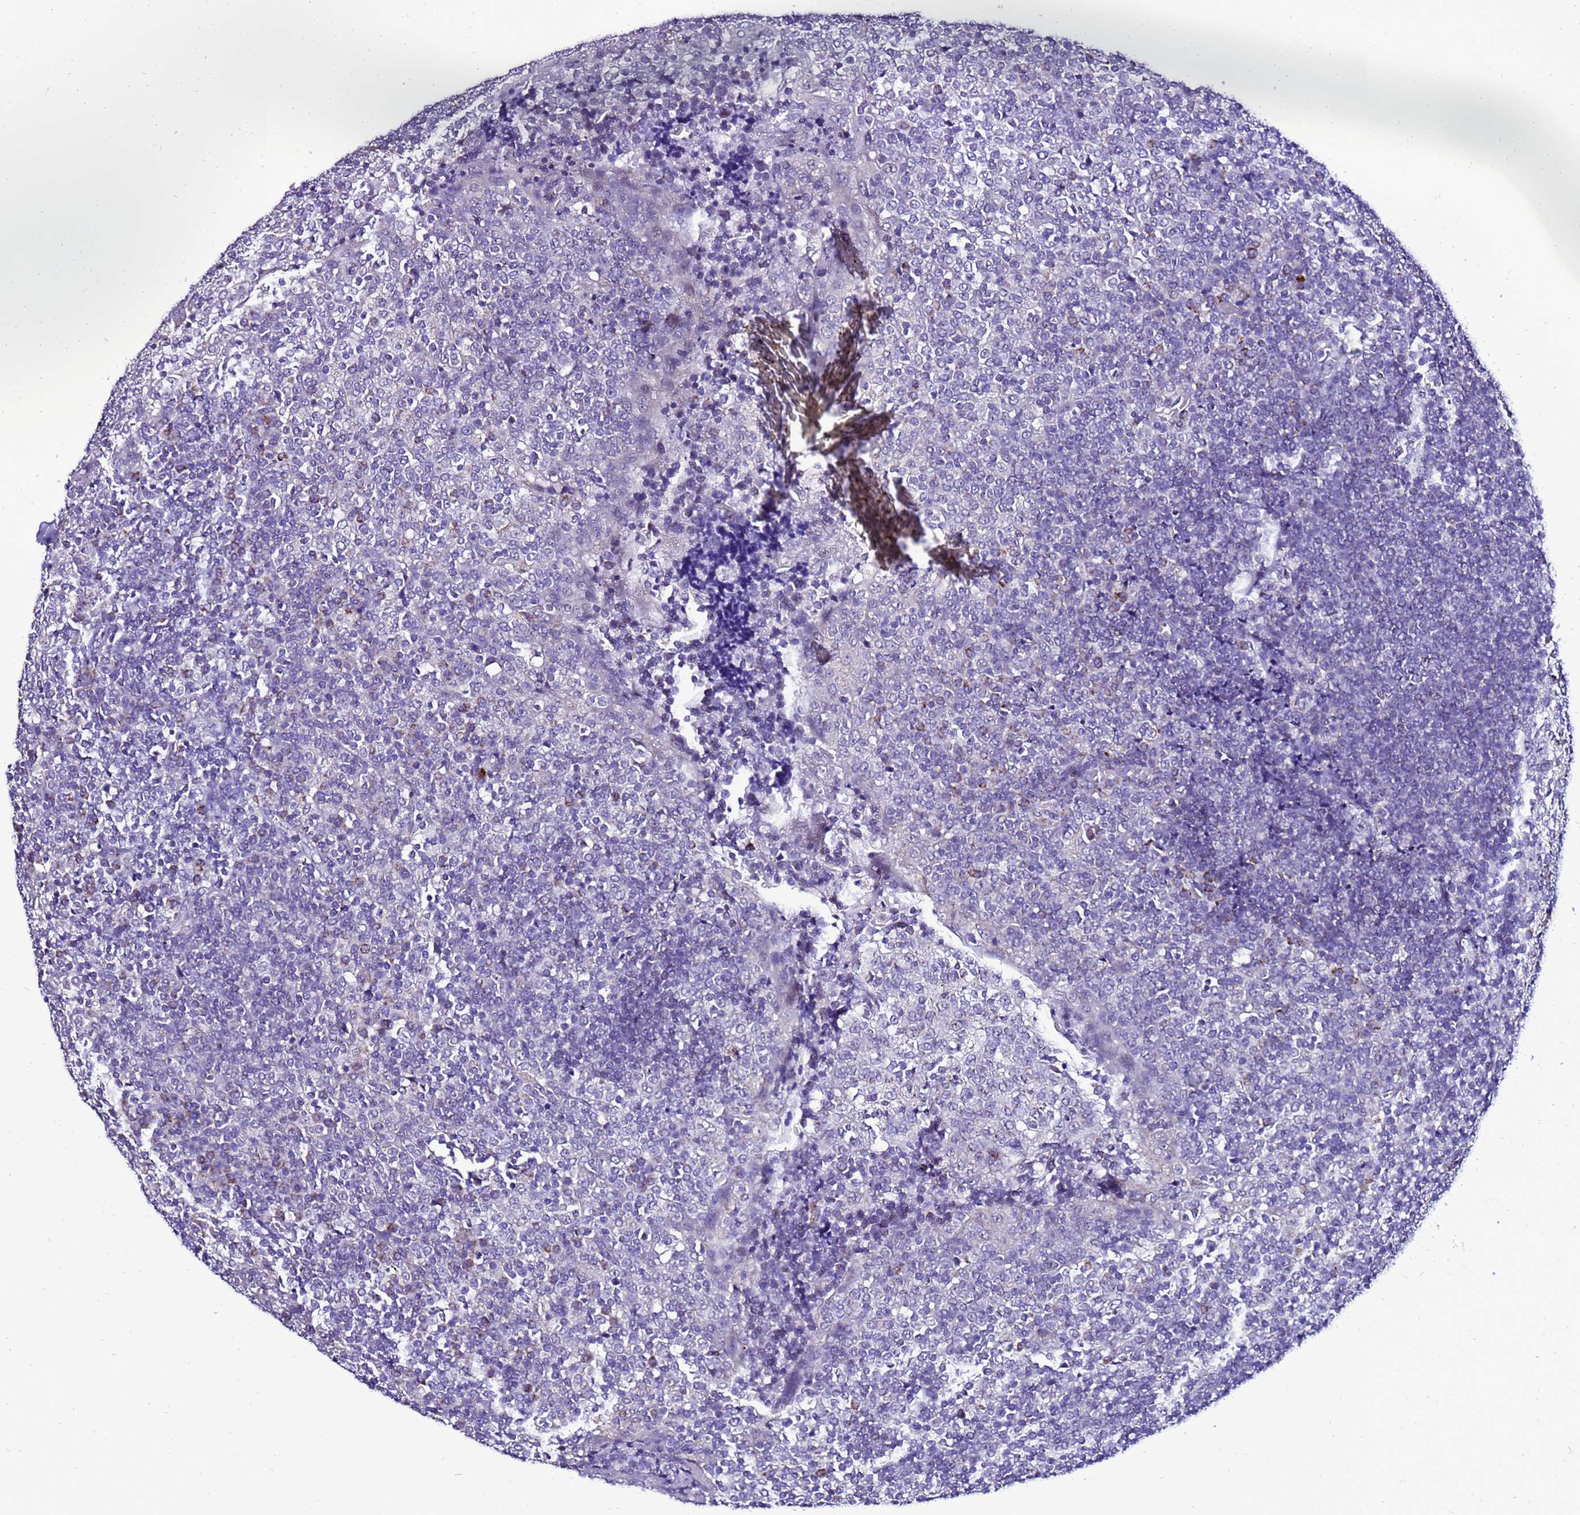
{"staining": {"intensity": "negative", "quantity": "none", "location": "none"}, "tissue": "tonsil", "cell_type": "Germinal center cells", "image_type": "normal", "snomed": [{"axis": "morphology", "description": "Normal tissue, NOS"}, {"axis": "topography", "description": "Tonsil"}], "caption": "Immunohistochemical staining of unremarkable tonsil shows no significant staining in germinal center cells.", "gene": "DPH6", "patient": {"sex": "female", "age": 19}}